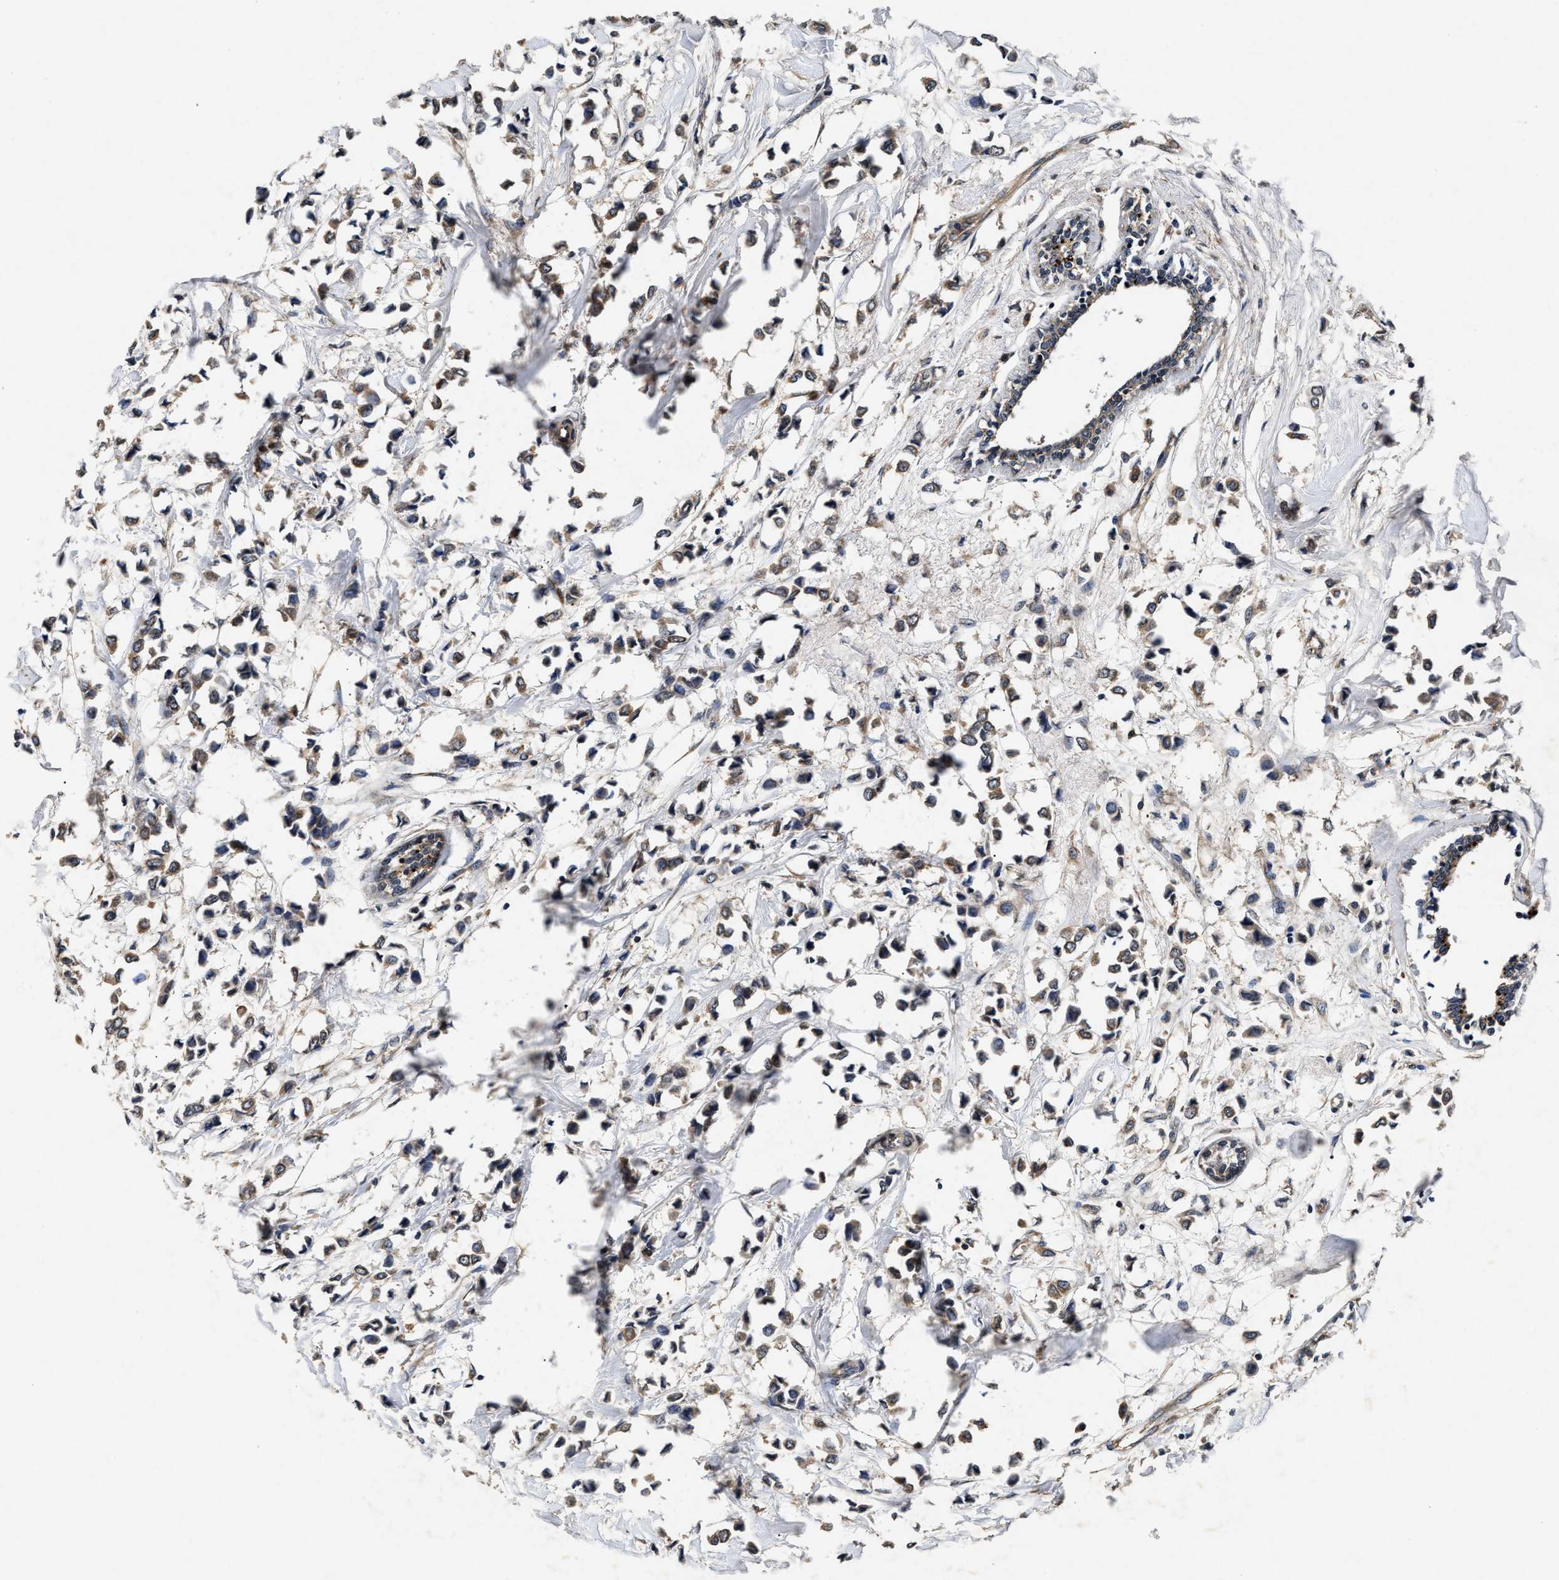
{"staining": {"intensity": "moderate", "quantity": ">75%", "location": "cytoplasmic/membranous"}, "tissue": "breast cancer", "cell_type": "Tumor cells", "image_type": "cancer", "snomed": [{"axis": "morphology", "description": "Lobular carcinoma"}, {"axis": "topography", "description": "Breast"}], "caption": "Immunohistochemical staining of lobular carcinoma (breast) demonstrates medium levels of moderate cytoplasmic/membranous positivity in about >75% of tumor cells. The staining is performed using DAB (3,3'-diaminobenzidine) brown chromogen to label protein expression. The nuclei are counter-stained blue using hematoxylin.", "gene": "PDAP1", "patient": {"sex": "female", "age": 51}}